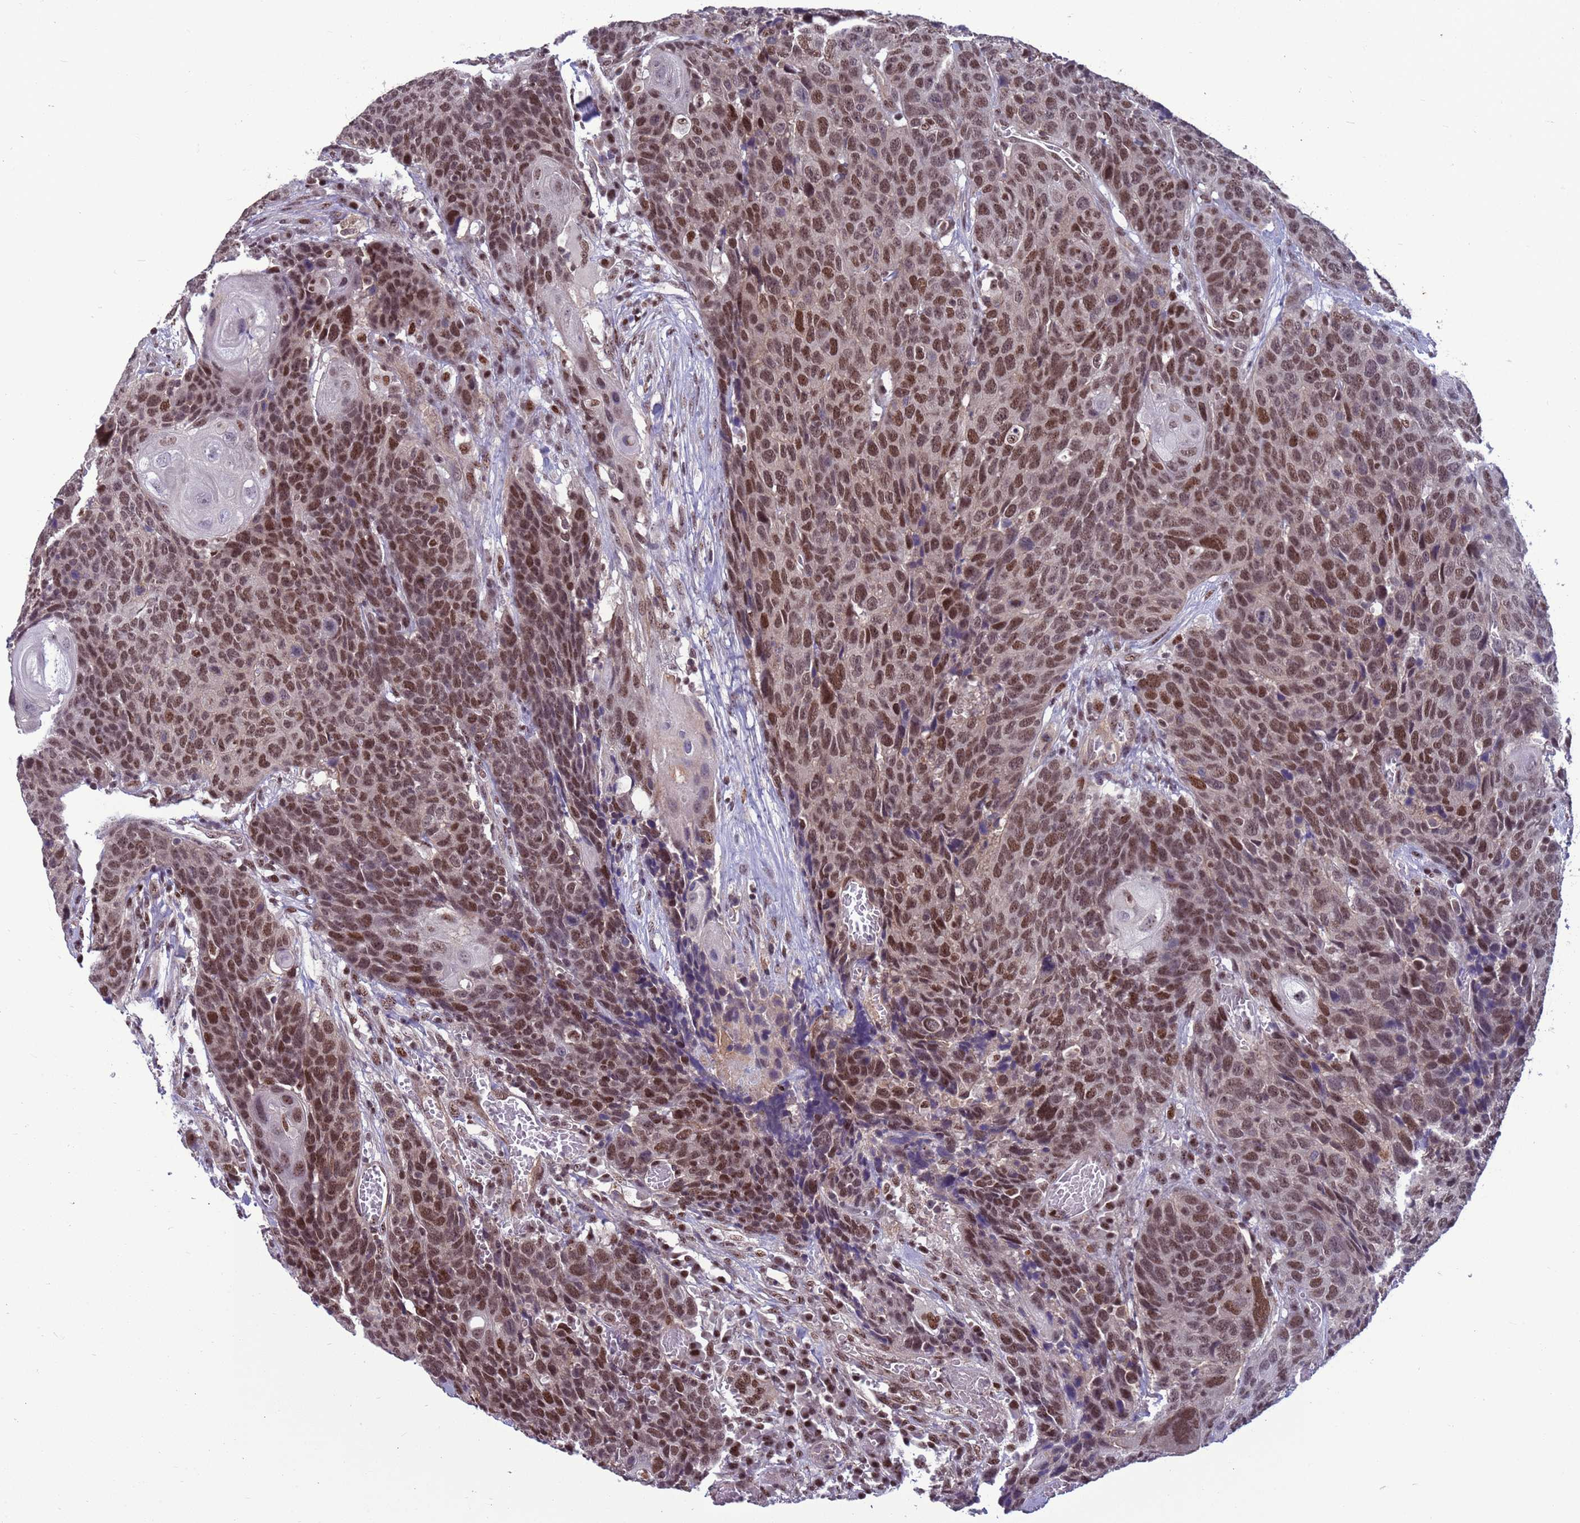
{"staining": {"intensity": "moderate", "quantity": ">75%", "location": "nuclear"}, "tissue": "head and neck cancer", "cell_type": "Tumor cells", "image_type": "cancer", "snomed": [{"axis": "morphology", "description": "Squamous cell carcinoma, NOS"}, {"axis": "topography", "description": "Head-Neck"}], "caption": "Immunohistochemistry (DAB (3,3'-diaminobenzidine)) staining of head and neck squamous cell carcinoma shows moderate nuclear protein expression in about >75% of tumor cells.", "gene": "NSL1", "patient": {"sex": "male", "age": 66}}